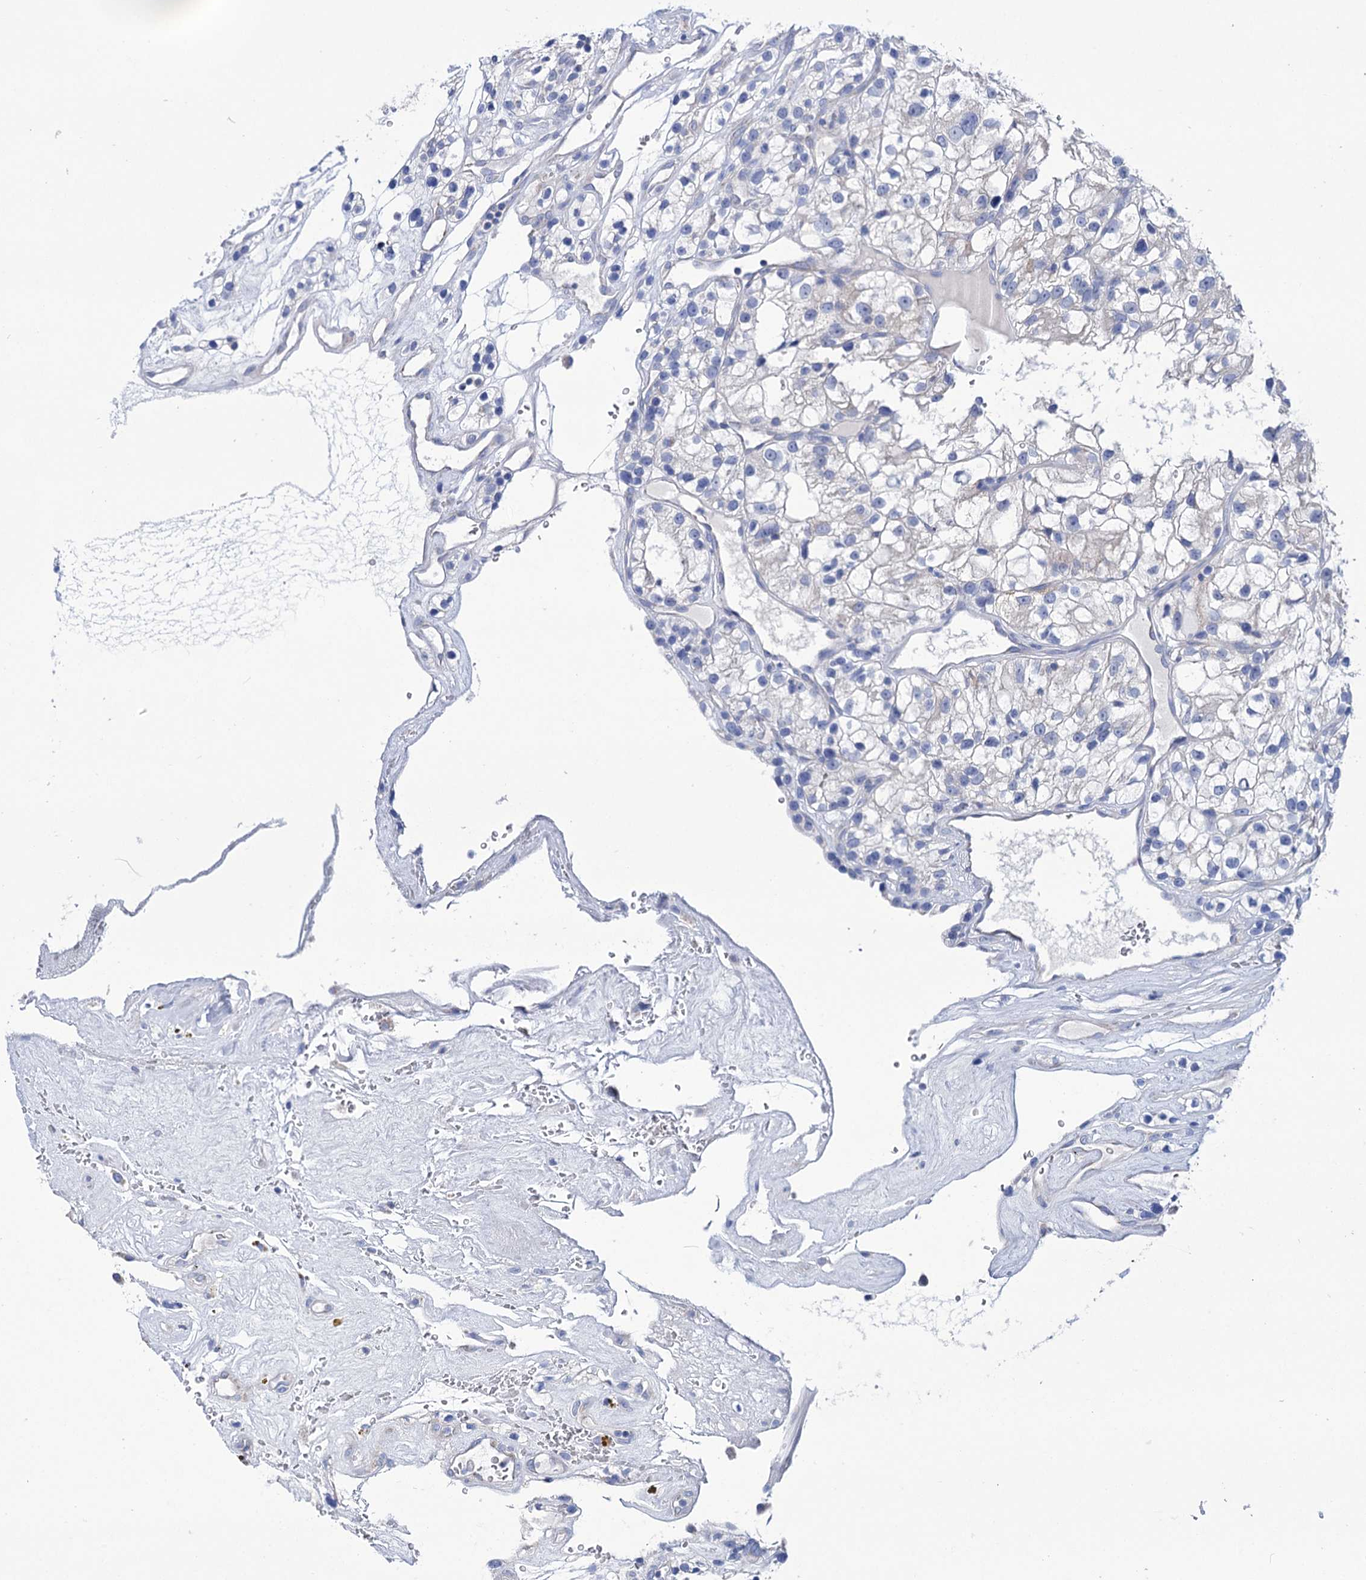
{"staining": {"intensity": "negative", "quantity": "none", "location": "none"}, "tissue": "renal cancer", "cell_type": "Tumor cells", "image_type": "cancer", "snomed": [{"axis": "morphology", "description": "Adenocarcinoma, NOS"}, {"axis": "topography", "description": "Kidney"}], "caption": "There is no significant staining in tumor cells of renal adenocarcinoma.", "gene": "YARS2", "patient": {"sex": "female", "age": 57}}